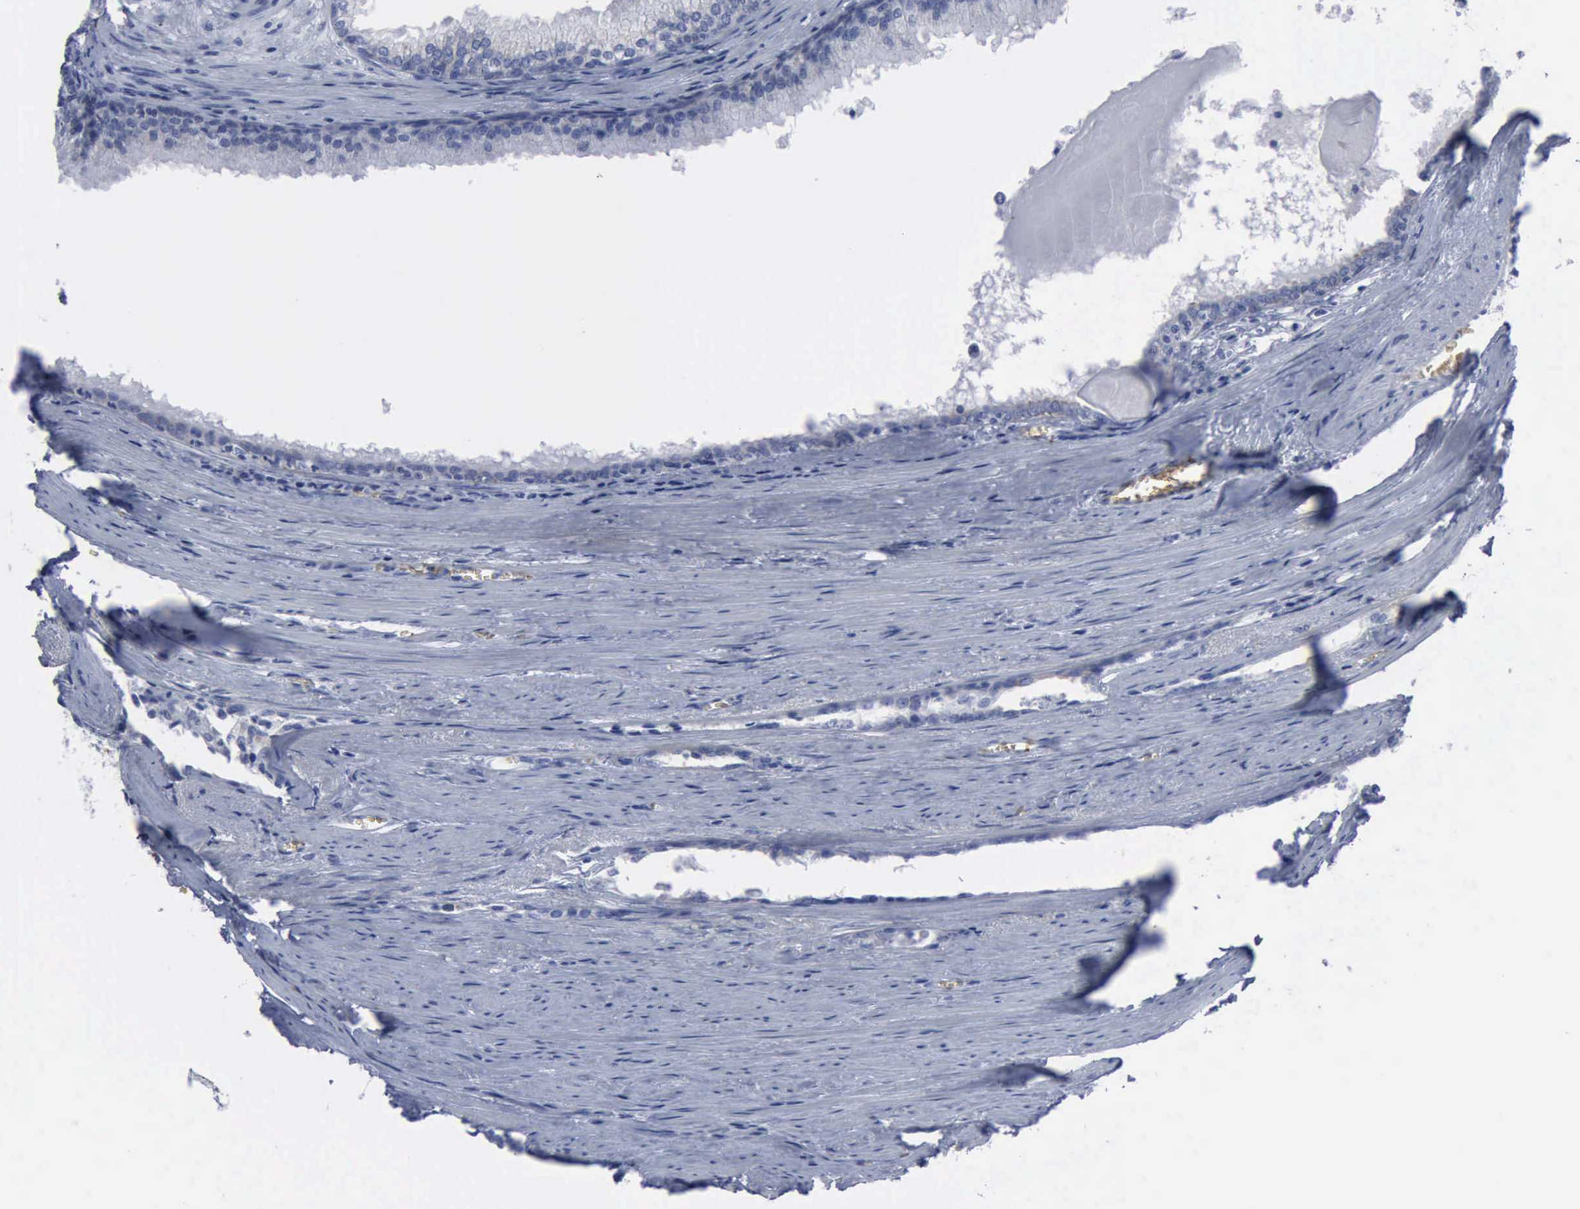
{"staining": {"intensity": "weak", "quantity": "25%-75%", "location": "cytoplasmic/membranous"}, "tissue": "prostate cancer", "cell_type": "Tumor cells", "image_type": "cancer", "snomed": [{"axis": "morphology", "description": "Adenocarcinoma, Medium grade"}, {"axis": "topography", "description": "Prostate"}], "caption": "Immunohistochemistry of adenocarcinoma (medium-grade) (prostate) displays low levels of weak cytoplasmic/membranous expression in approximately 25%-75% of tumor cells.", "gene": "TGFB1", "patient": {"sex": "male", "age": 79}}